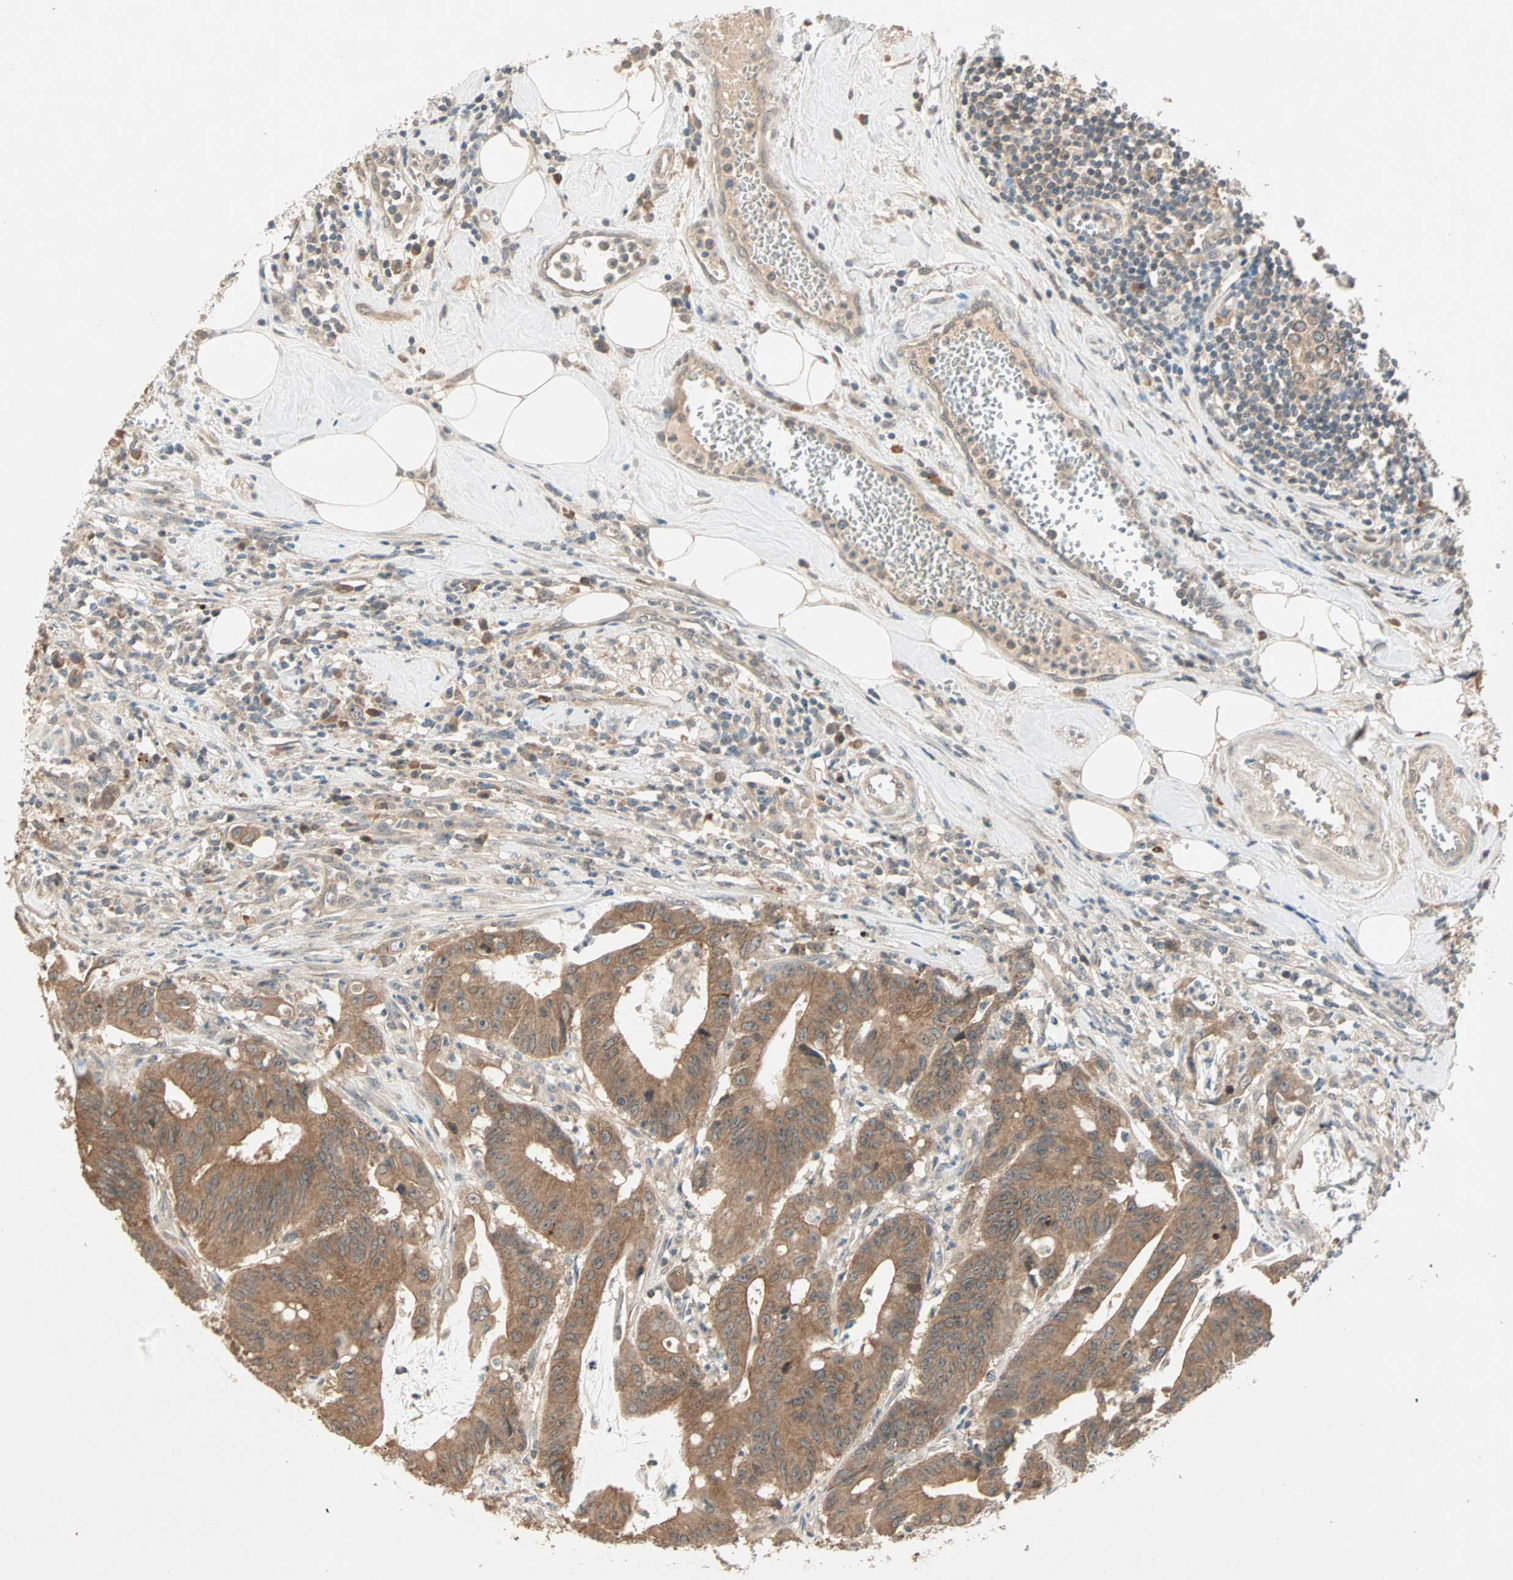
{"staining": {"intensity": "moderate", "quantity": ">75%", "location": "cytoplasmic/membranous"}, "tissue": "colorectal cancer", "cell_type": "Tumor cells", "image_type": "cancer", "snomed": [{"axis": "morphology", "description": "Adenocarcinoma, NOS"}, {"axis": "topography", "description": "Colon"}], "caption": "Human colorectal adenocarcinoma stained with a brown dye demonstrates moderate cytoplasmic/membranous positive staining in about >75% of tumor cells.", "gene": "TTF2", "patient": {"sex": "male", "age": 45}}